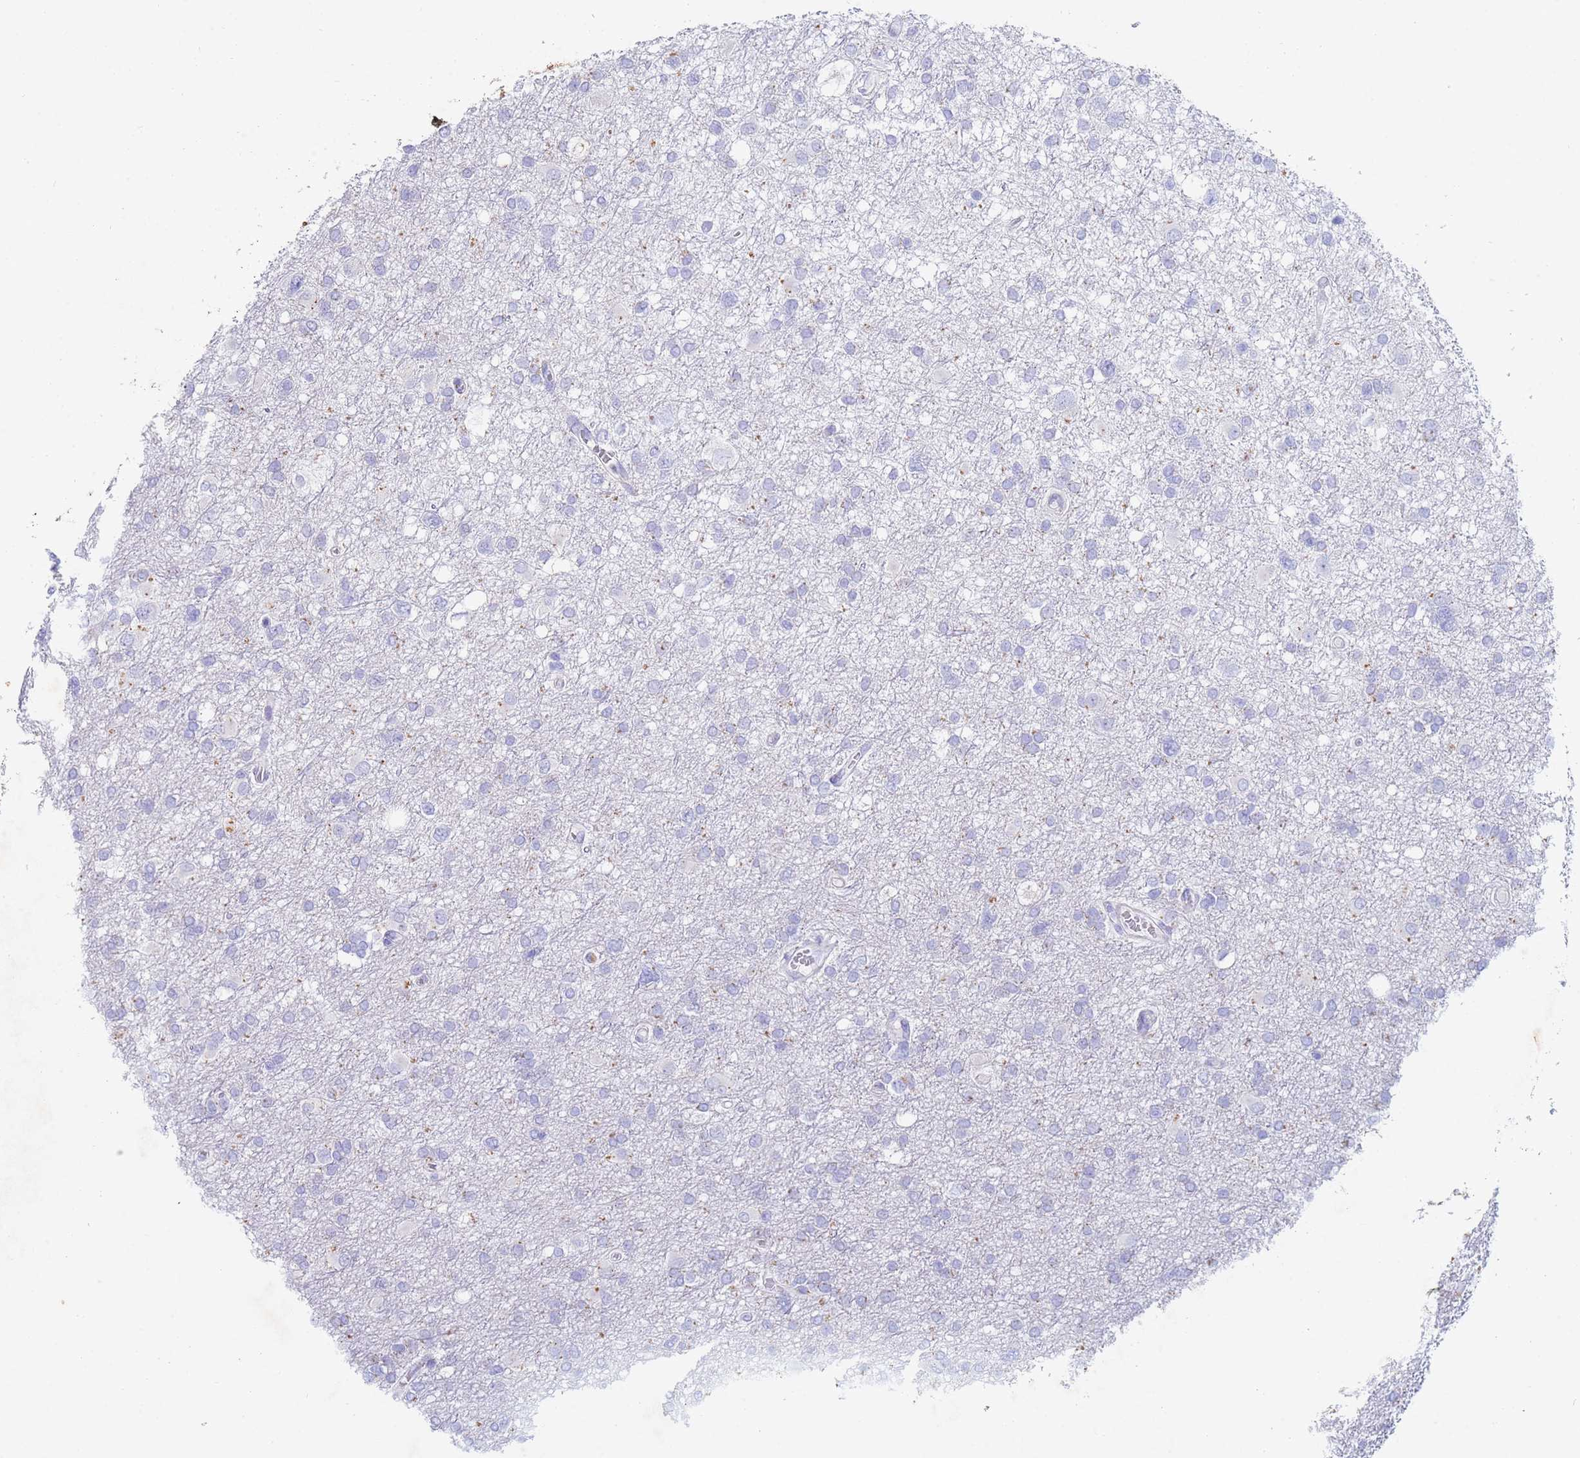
{"staining": {"intensity": "negative", "quantity": "none", "location": "none"}, "tissue": "glioma", "cell_type": "Tumor cells", "image_type": "cancer", "snomed": [{"axis": "morphology", "description": "Glioma, malignant, High grade"}, {"axis": "topography", "description": "Brain"}], "caption": "IHC histopathology image of neoplastic tissue: high-grade glioma (malignant) stained with DAB shows no significant protein positivity in tumor cells. The staining was performed using DAB to visualize the protein expression in brown, while the nuclei were stained in blue with hematoxylin (Magnification: 20x).", "gene": "CSTB", "patient": {"sex": "male", "age": 61}}